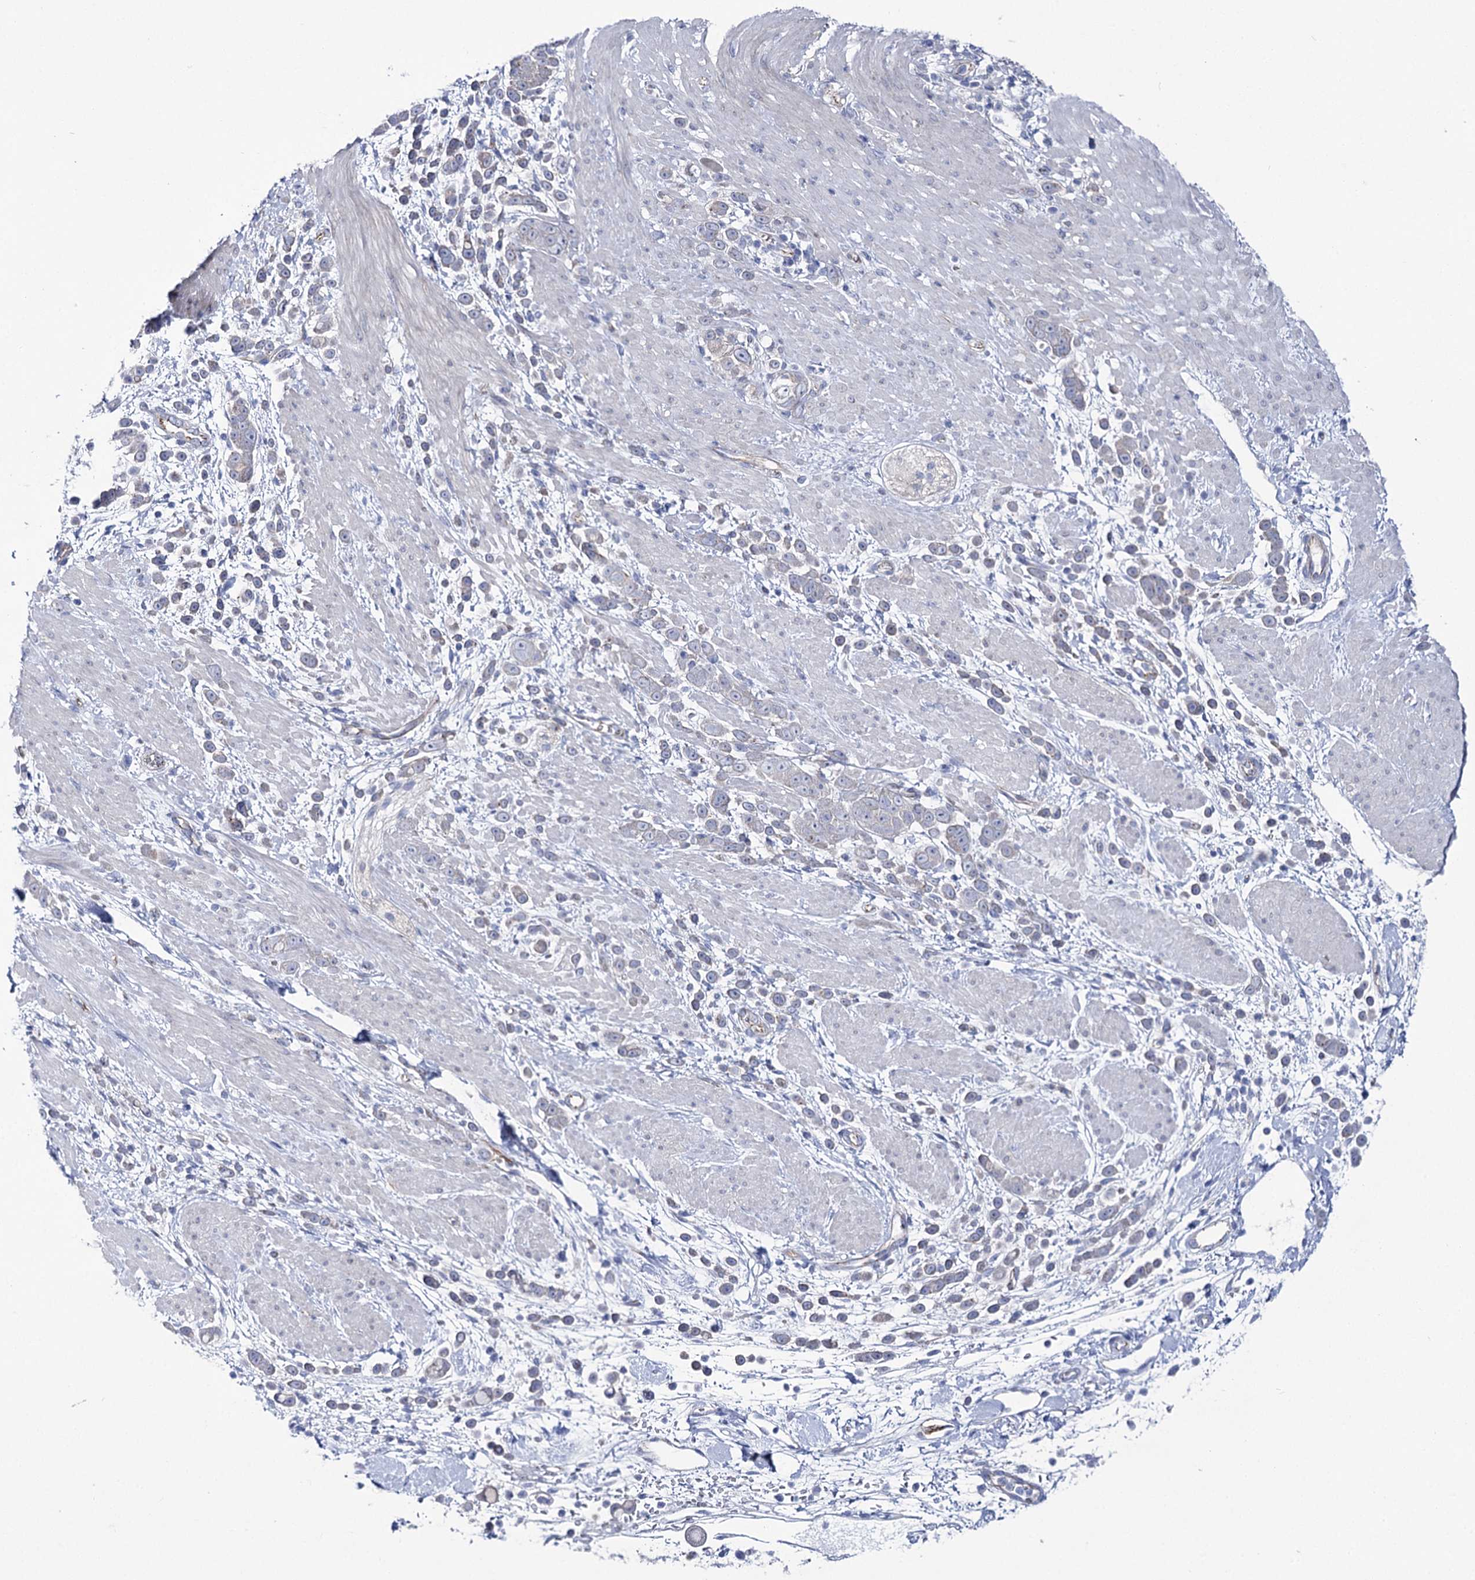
{"staining": {"intensity": "negative", "quantity": "none", "location": "none"}, "tissue": "pancreatic cancer", "cell_type": "Tumor cells", "image_type": "cancer", "snomed": [{"axis": "morphology", "description": "Normal tissue, NOS"}, {"axis": "morphology", "description": "Adenocarcinoma, NOS"}, {"axis": "topography", "description": "Pancreas"}], "caption": "Immunohistochemistry of pancreatic adenocarcinoma shows no positivity in tumor cells. (DAB (3,3'-diaminobenzidine) immunohistochemistry (IHC) with hematoxylin counter stain).", "gene": "NRAP", "patient": {"sex": "female", "age": 64}}